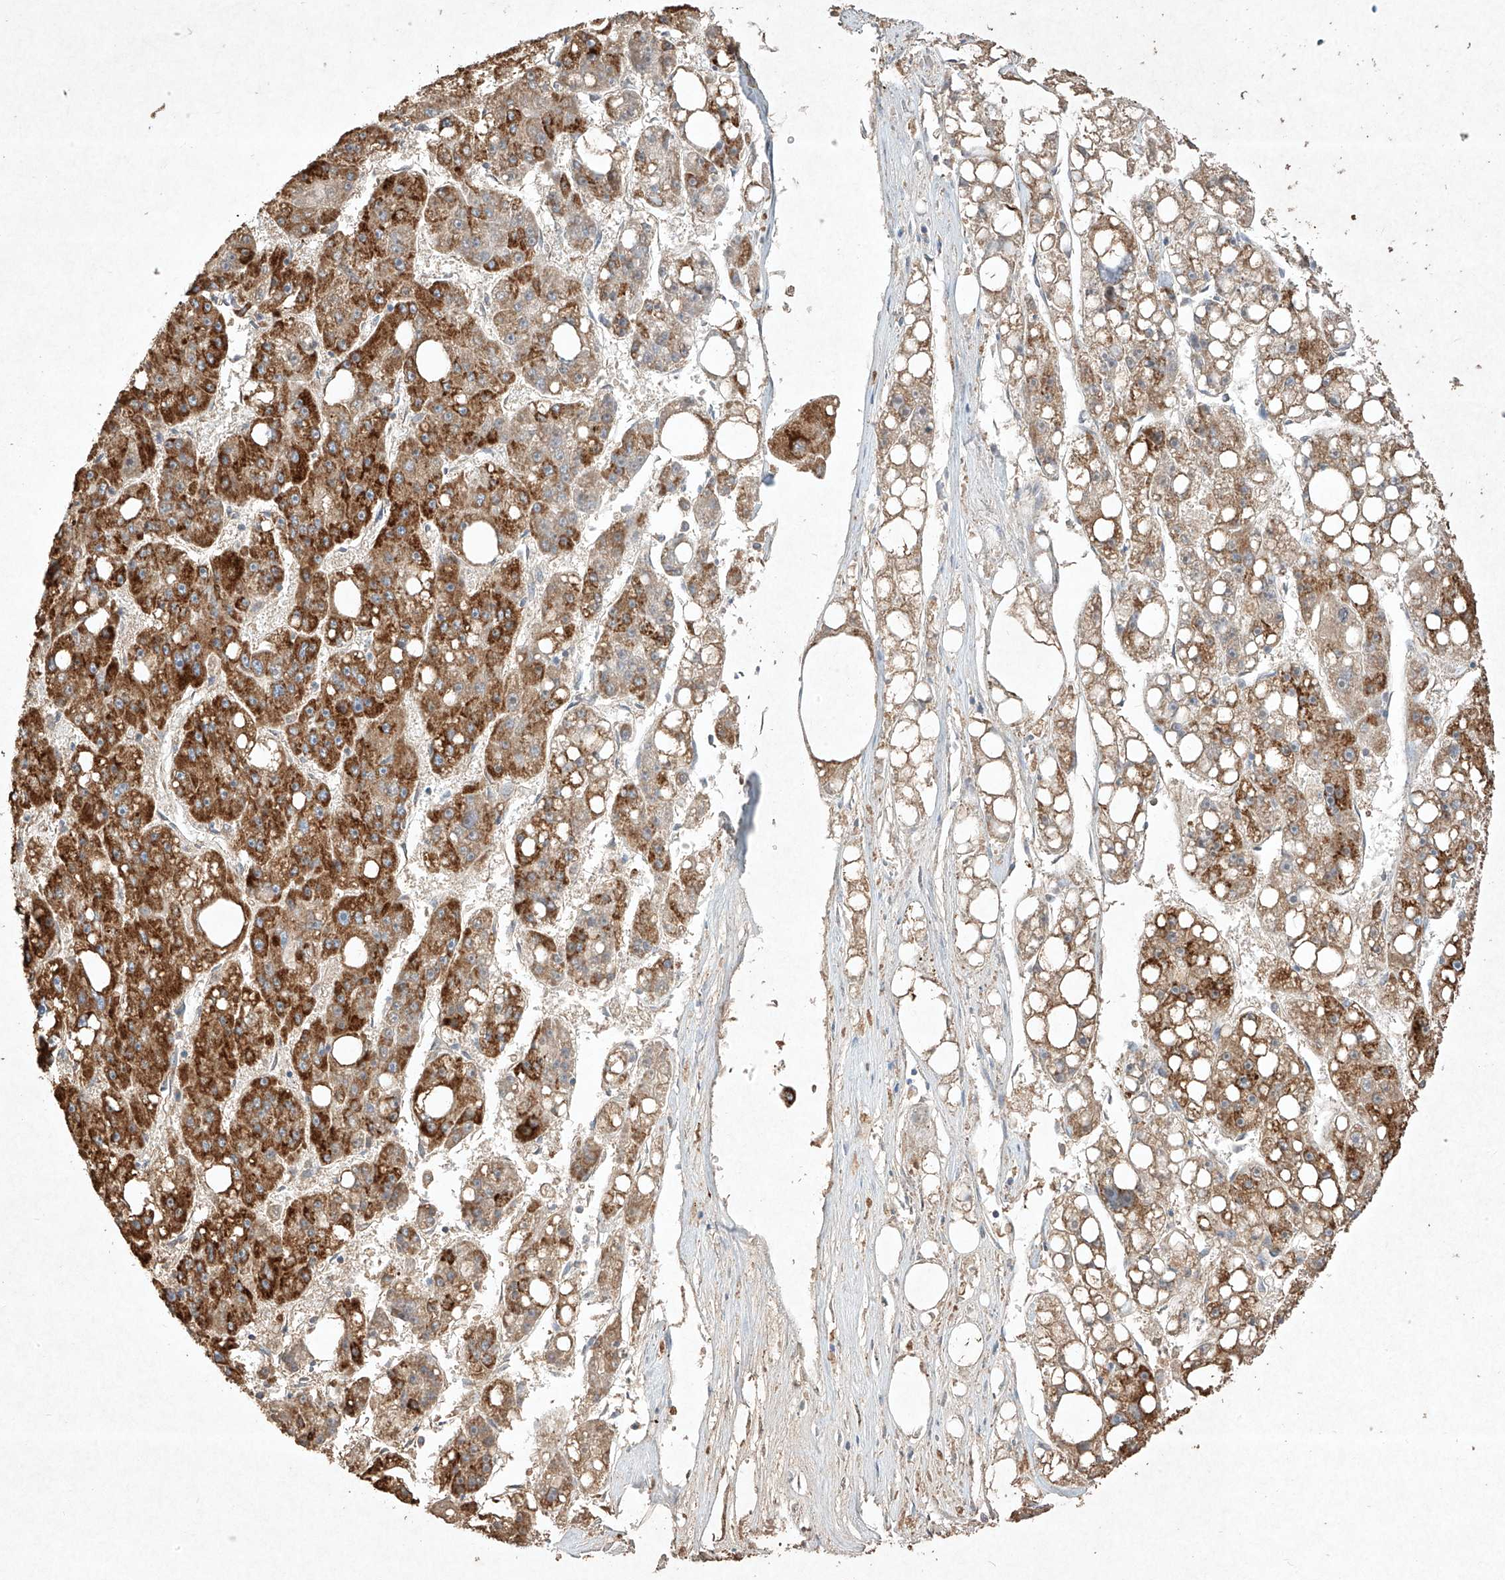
{"staining": {"intensity": "strong", "quantity": ">75%", "location": "cytoplasmic/membranous"}, "tissue": "liver cancer", "cell_type": "Tumor cells", "image_type": "cancer", "snomed": [{"axis": "morphology", "description": "Carcinoma, Hepatocellular, NOS"}, {"axis": "topography", "description": "Liver"}], "caption": "IHC of liver hepatocellular carcinoma displays high levels of strong cytoplasmic/membranous expression in approximately >75% of tumor cells. (DAB (3,3'-diaminobenzidine) IHC, brown staining for protein, blue staining for nuclei).", "gene": "SEMA3B", "patient": {"sex": "female", "age": 61}}